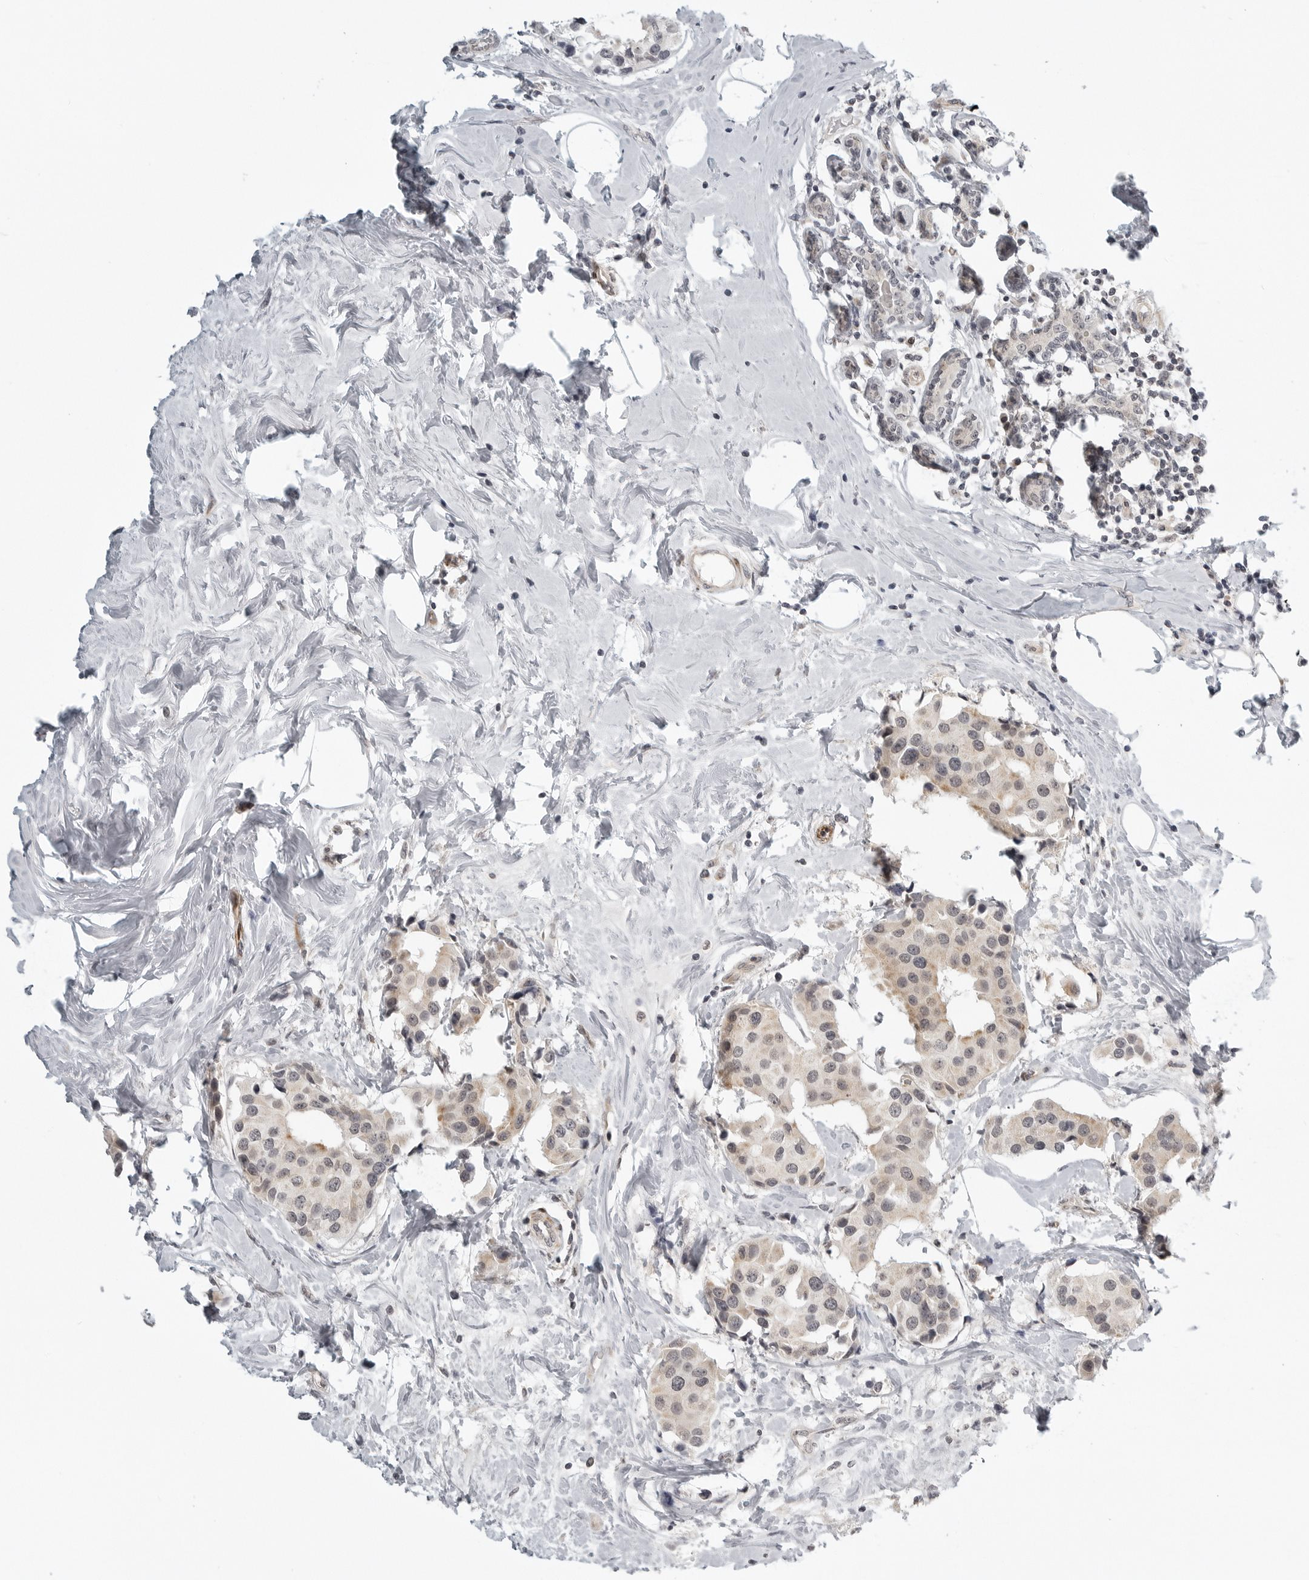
{"staining": {"intensity": "weak", "quantity": "<25%", "location": "cytoplasmic/membranous"}, "tissue": "breast cancer", "cell_type": "Tumor cells", "image_type": "cancer", "snomed": [{"axis": "morphology", "description": "Normal tissue, NOS"}, {"axis": "morphology", "description": "Duct carcinoma"}, {"axis": "topography", "description": "Breast"}], "caption": "IHC image of human breast cancer stained for a protein (brown), which shows no staining in tumor cells.", "gene": "TUT4", "patient": {"sex": "female", "age": 39}}